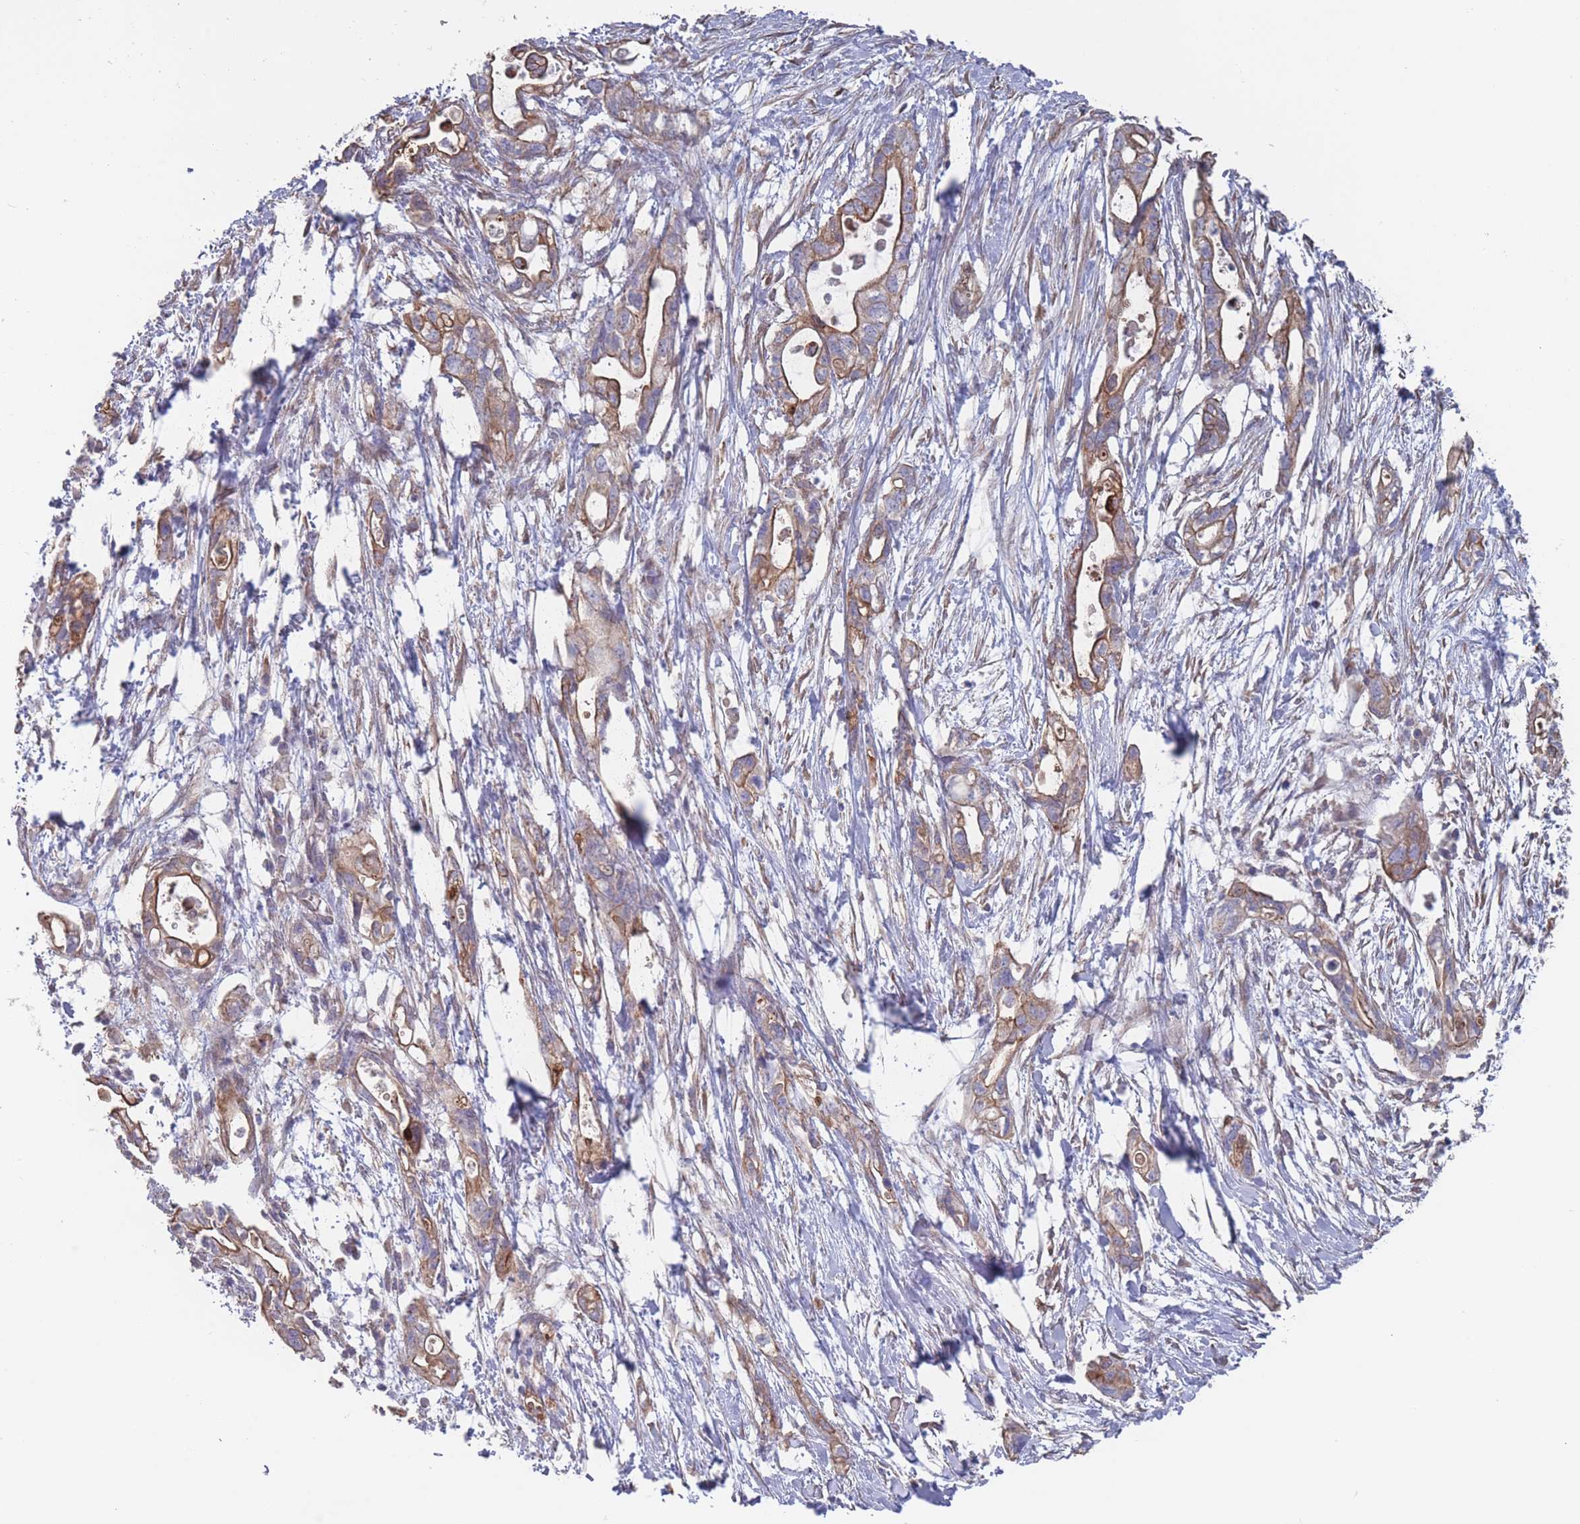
{"staining": {"intensity": "moderate", "quantity": ">75%", "location": "cytoplasmic/membranous"}, "tissue": "pancreatic cancer", "cell_type": "Tumor cells", "image_type": "cancer", "snomed": [{"axis": "morphology", "description": "Adenocarcinoma, NOS"}, {"axis": "topography", "description": "Pancreas"}], "caption": "Pancreatic cancer stained with immunohistochemistry (IHC) exhibits moderate cytoplasmic/membranous expression in about >75% of tumor cells.", "gene": "SLC1A6", "patient": {"sex": "female", "age": 72}}